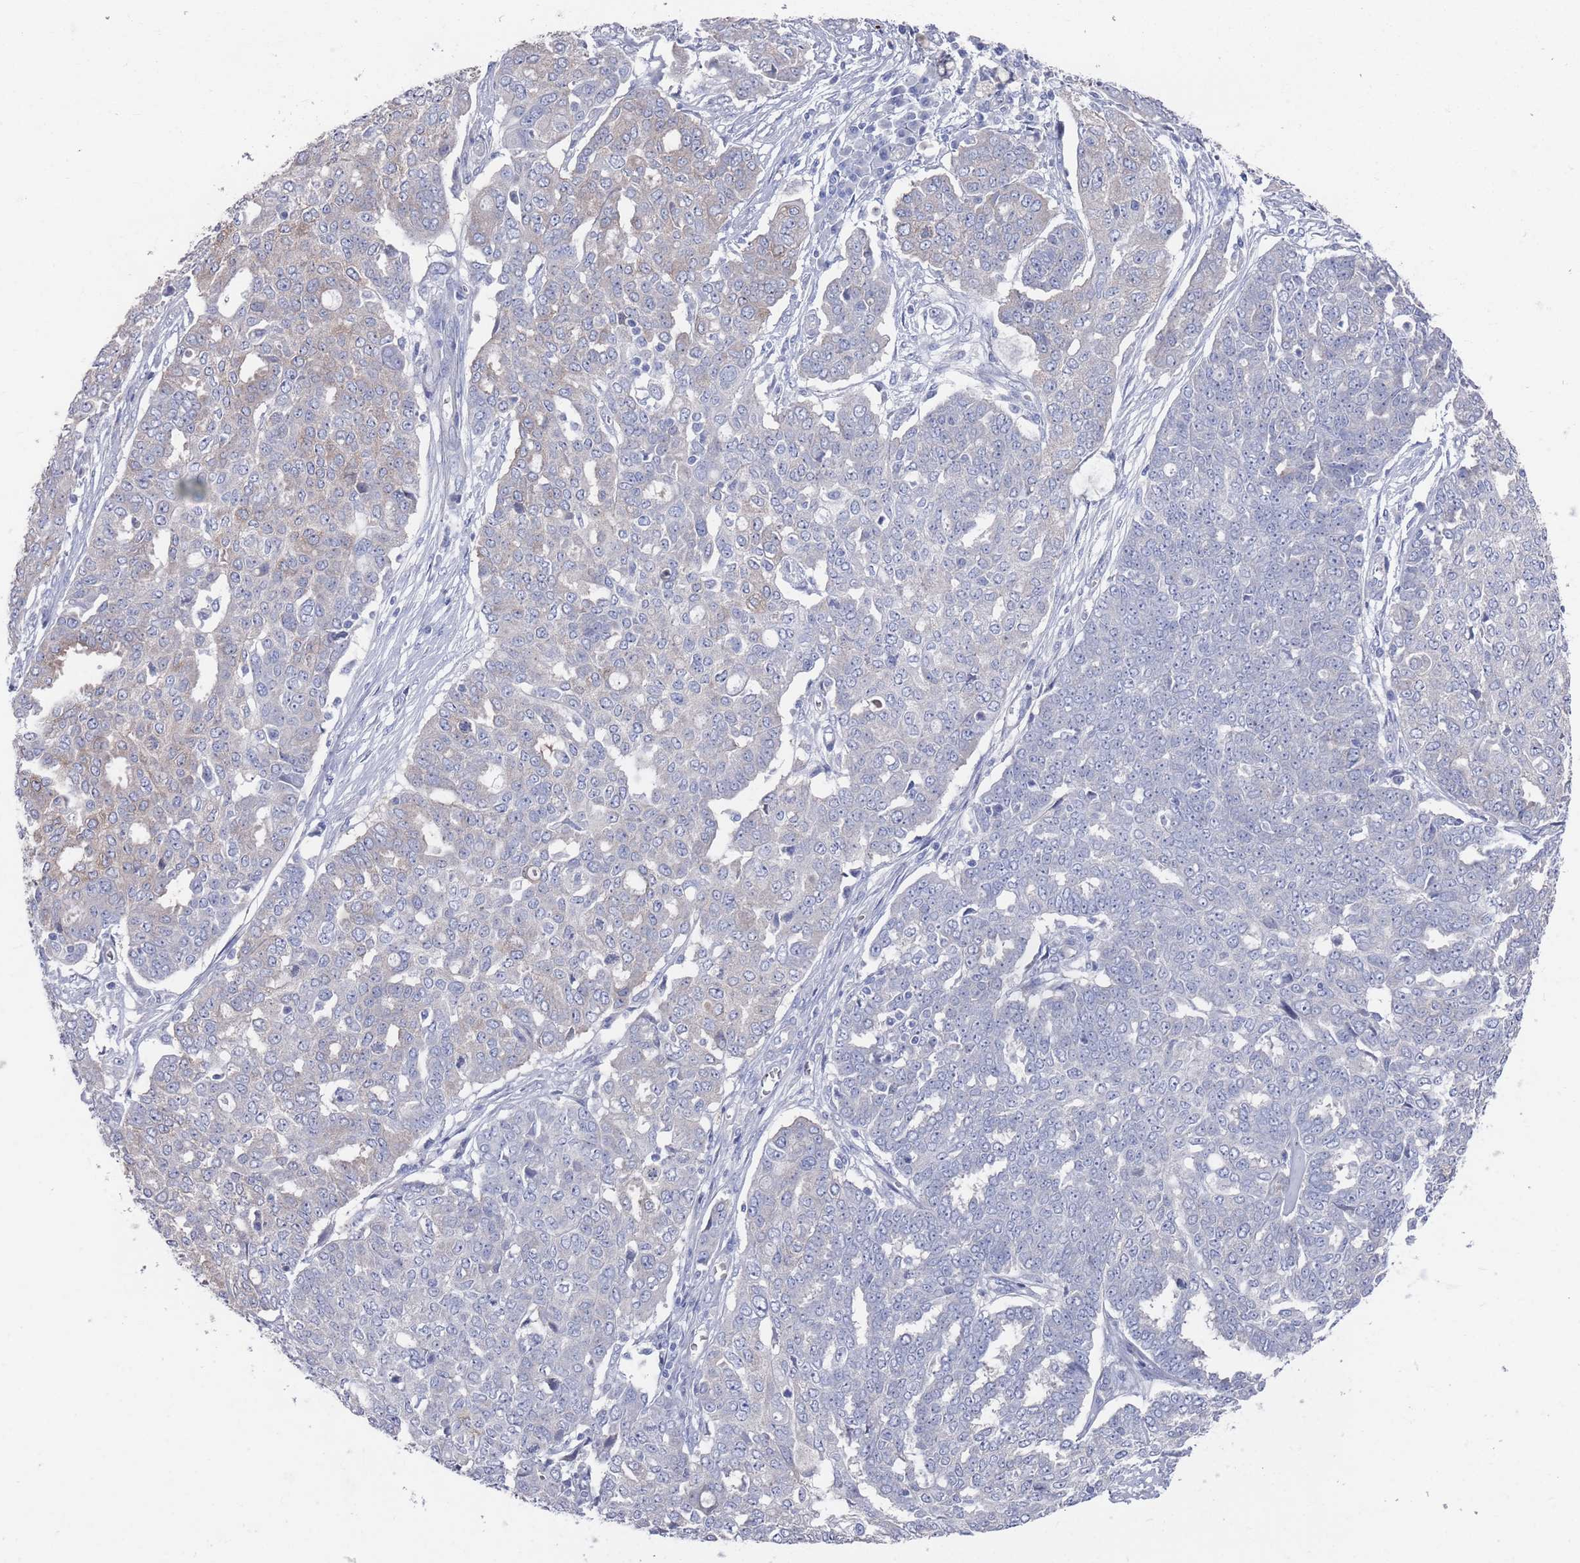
{"staining": {"intensity": "negative", "quantity": "none", "location": "none"}, "tissue": "ovarian cancer", "cell_type": "Tumor cells", "image_type": "cancer", "snomed": [{"axis": "morphology", "description": "Cystadenocarcinoma, serous, NOS"}, {"axis": "topography", "description": "Soft tissue"}, {"axis": "topography", "description": "Ovary"}], "caption": "Ovarian cancer was stained to show a protein in brown. There is no significant staining in tumor cells. Nuclei are stained in blue.", "gene": "TMCO3", "patient": {"sex": "female", "age": 57}}